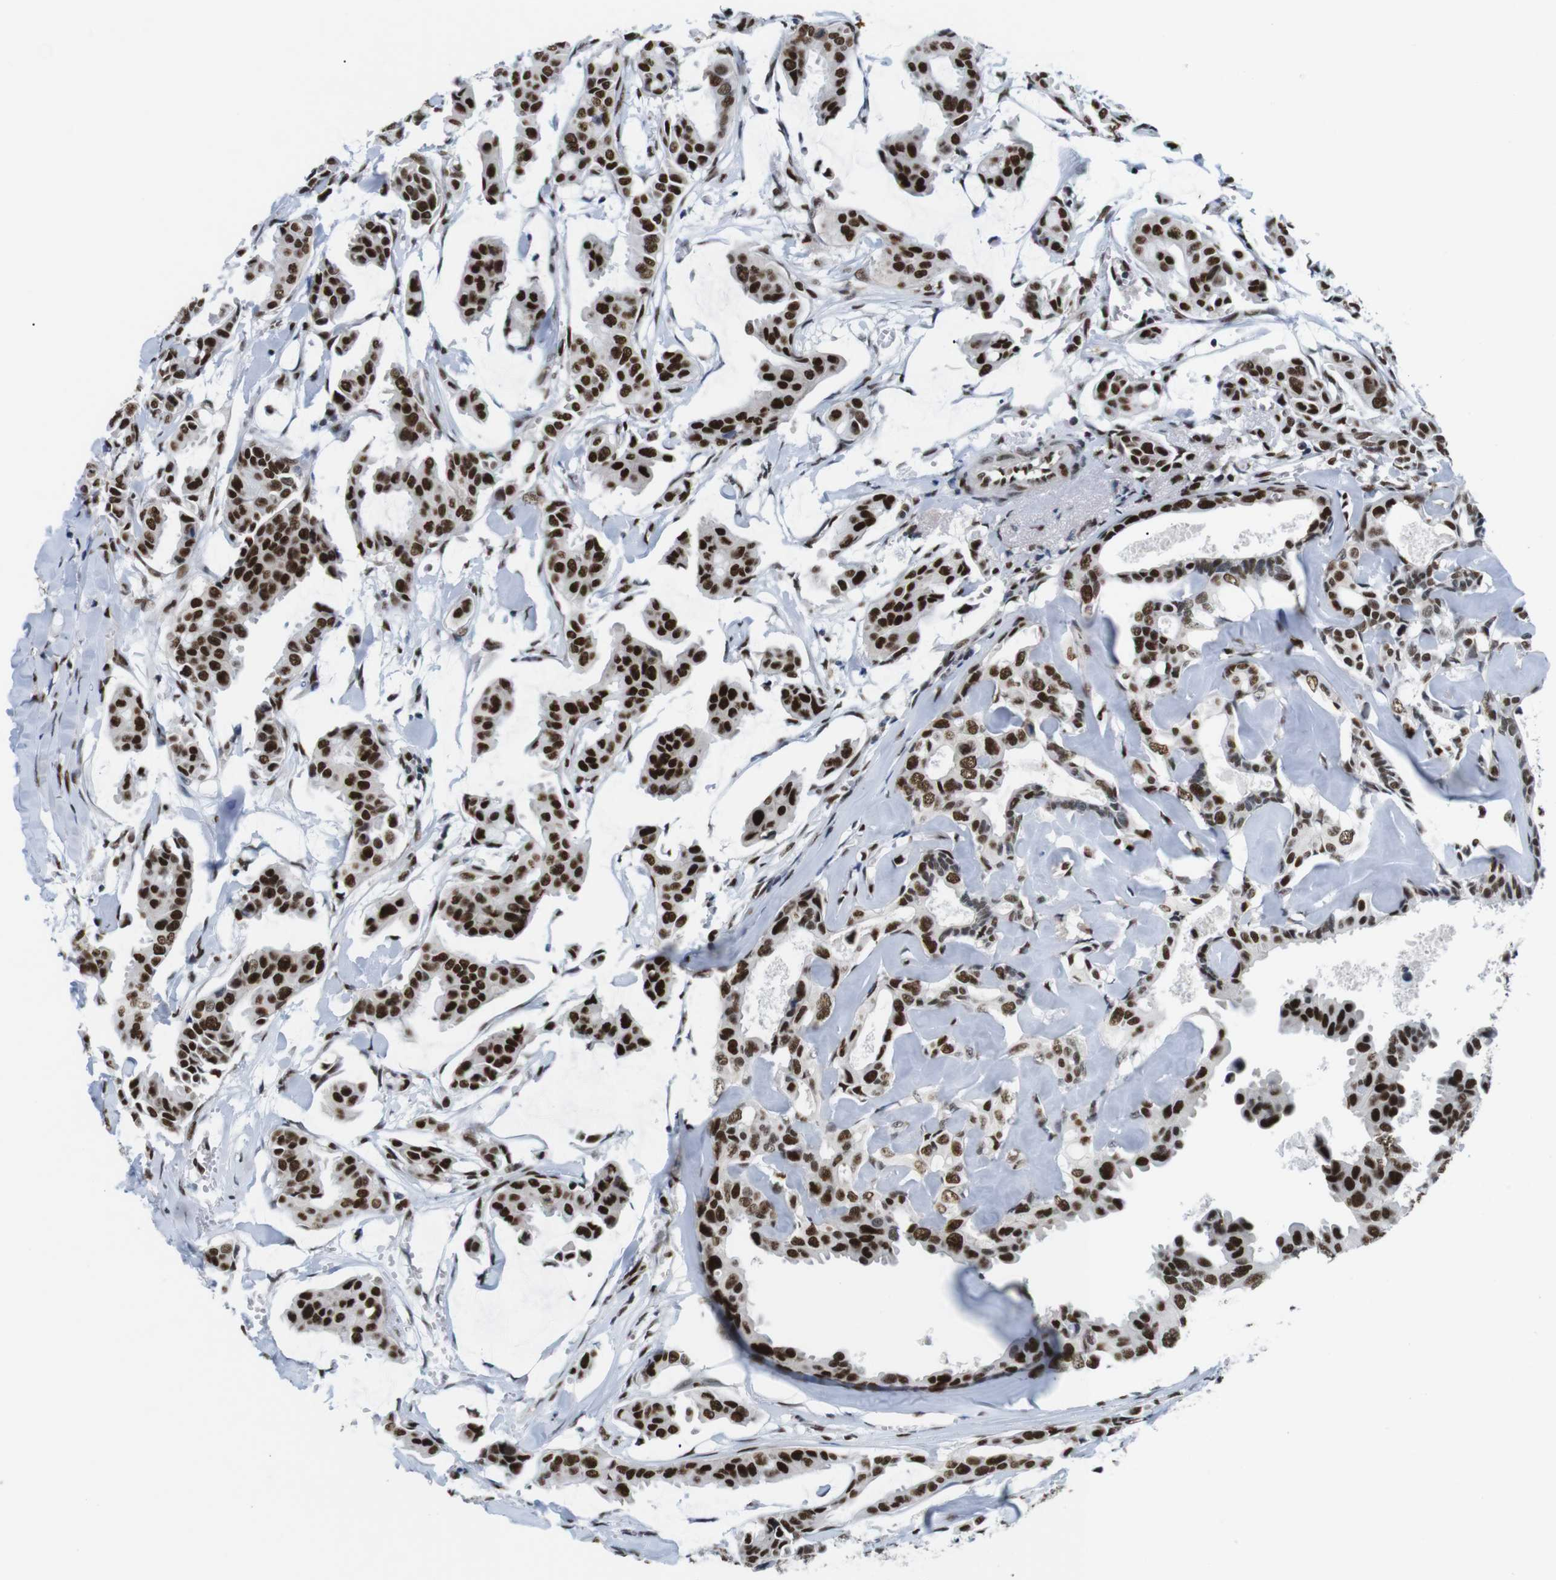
{"staining": {"intensity": "strong", "quantity": ">75%", "location": "nuclear"}, "tissue": "head and neck cancer", "cell_type": "Tumor cells", "image_type": "cancer", "snomed": [{"axis": "morphology", "description": "Adenocarcinoma, NOS"}, {"axis": "topography", "description": "Salivary gland"}, {"axis": "topography", "description": "Head-Neck"}], "caption": "DAB immunohistochemical staining of human head and neck cancer demonstrates strong nuclear protein staining in about >75% of tumor cells.", "gene": "PSME3", "patient": {"sex": "female", "age": 59}}